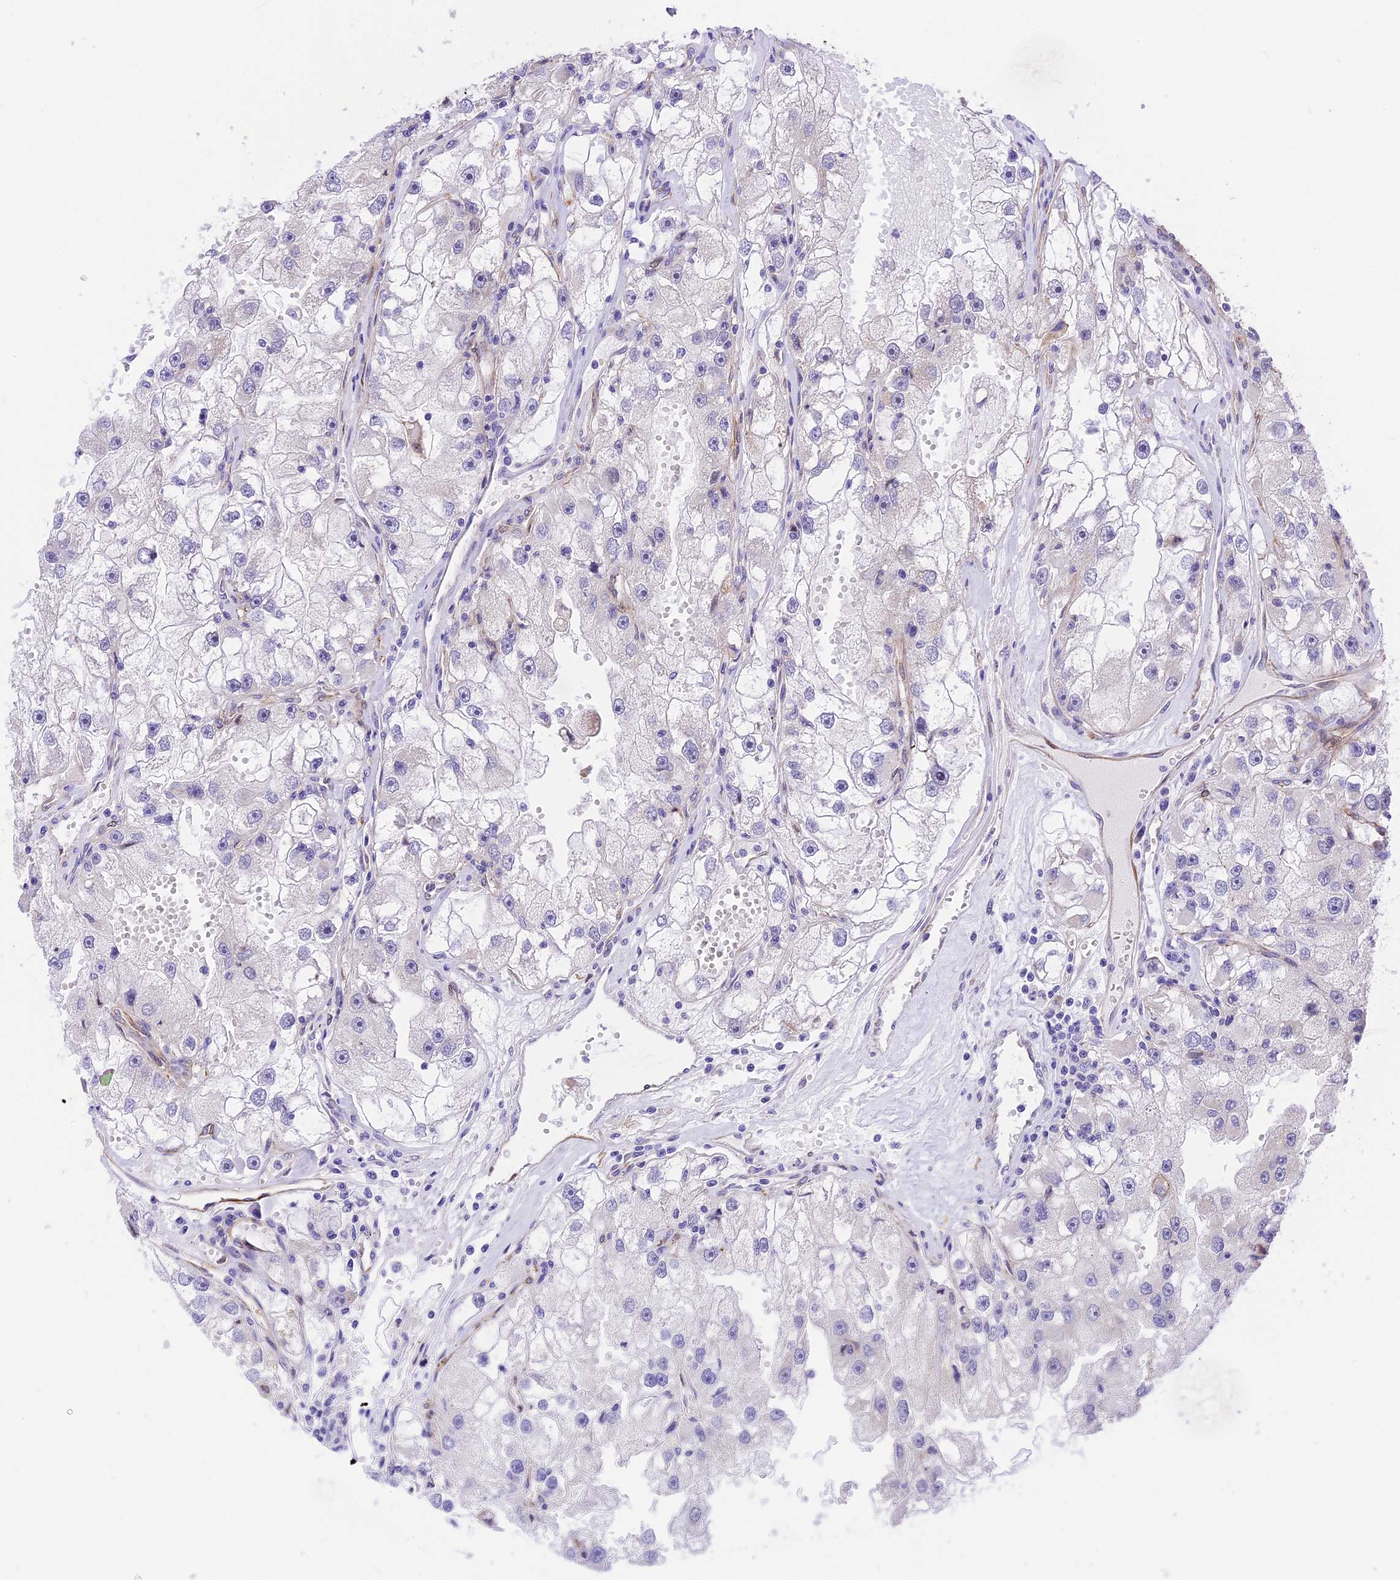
{"staining": {"intensity": "negative", "quantity": "none", "location": "none"}, "tissue": "renal cancer", "cell_type": "Tumor cells", "image_type": "cancer", "snomed": [{"axis": "morphology", "description": "Adenocarcinoma, NOS"}, {"axis": "topography", "description": "Kidney"}], "caption": "IHC photomicrograph of human renal cancer stained for a protein (brown), which displays no expression in tumor cells. The staining is performed using DAB brown chromogen with nuclei counter-stained in using hematoxylin.", "gene": "R3HDM4", "patient": {"sex": "male", "age": 63}}